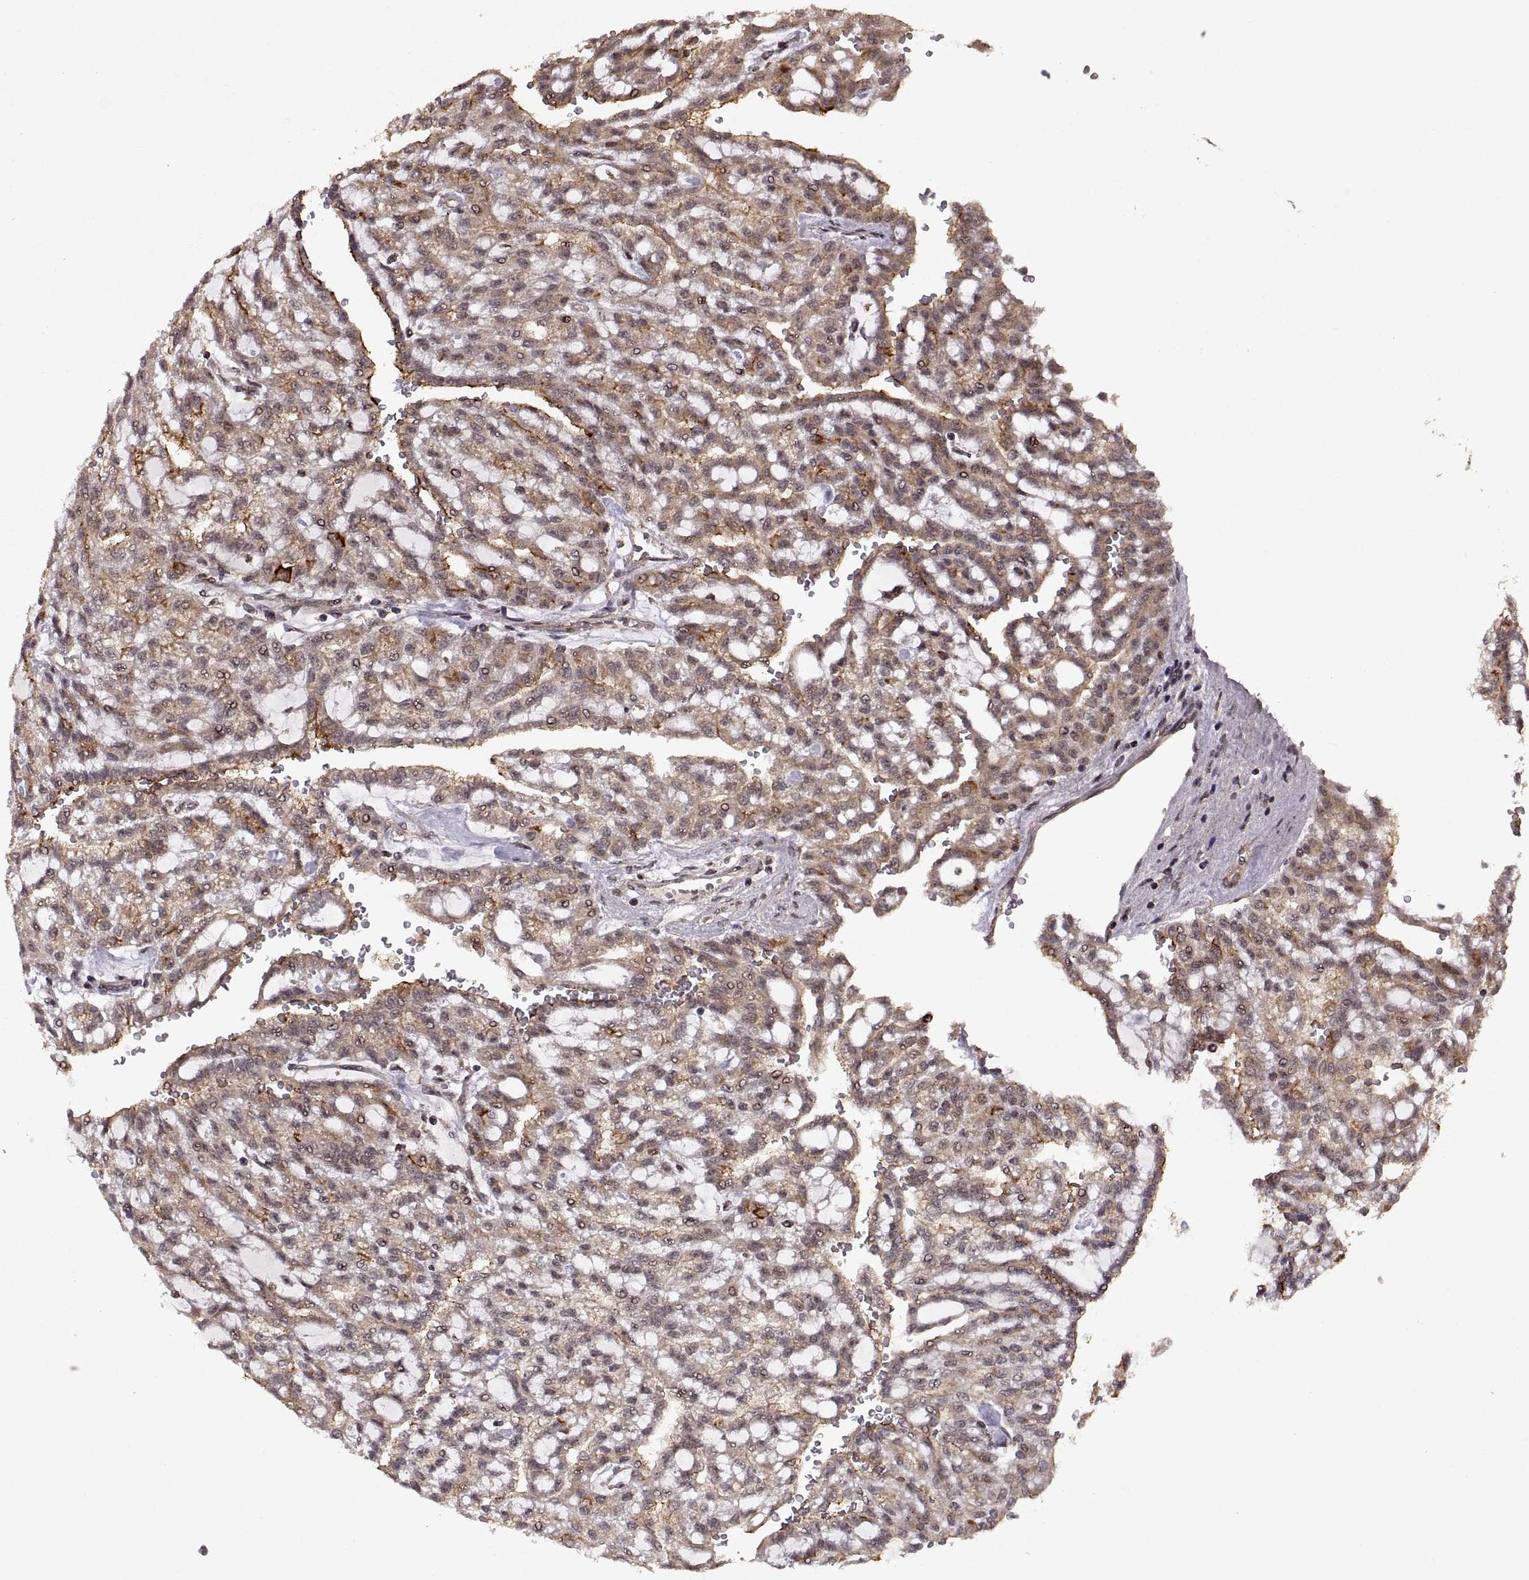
{"staining": {"intensity": "weak", "quantity": ">75%", "location": "cytoplasmic/membranous"}, "tissue": "renal cancer", "cell_type": "Tumor cells", "image_type": "cancer", "snomed": [{"axis": "morphology", "description": "Adenocarcinoma, NOS"}, {"axis": "topography", "description": "Kidney"}], "caption": "Immunohistochemical staining of human renal cancer (adenocarcinoma) displays weak cytoplasmic/membranous protein positivity in approximately >75% of tumor cells.", "gene": "PTOV1", "patient": {"sex": "male", "age": 63}}